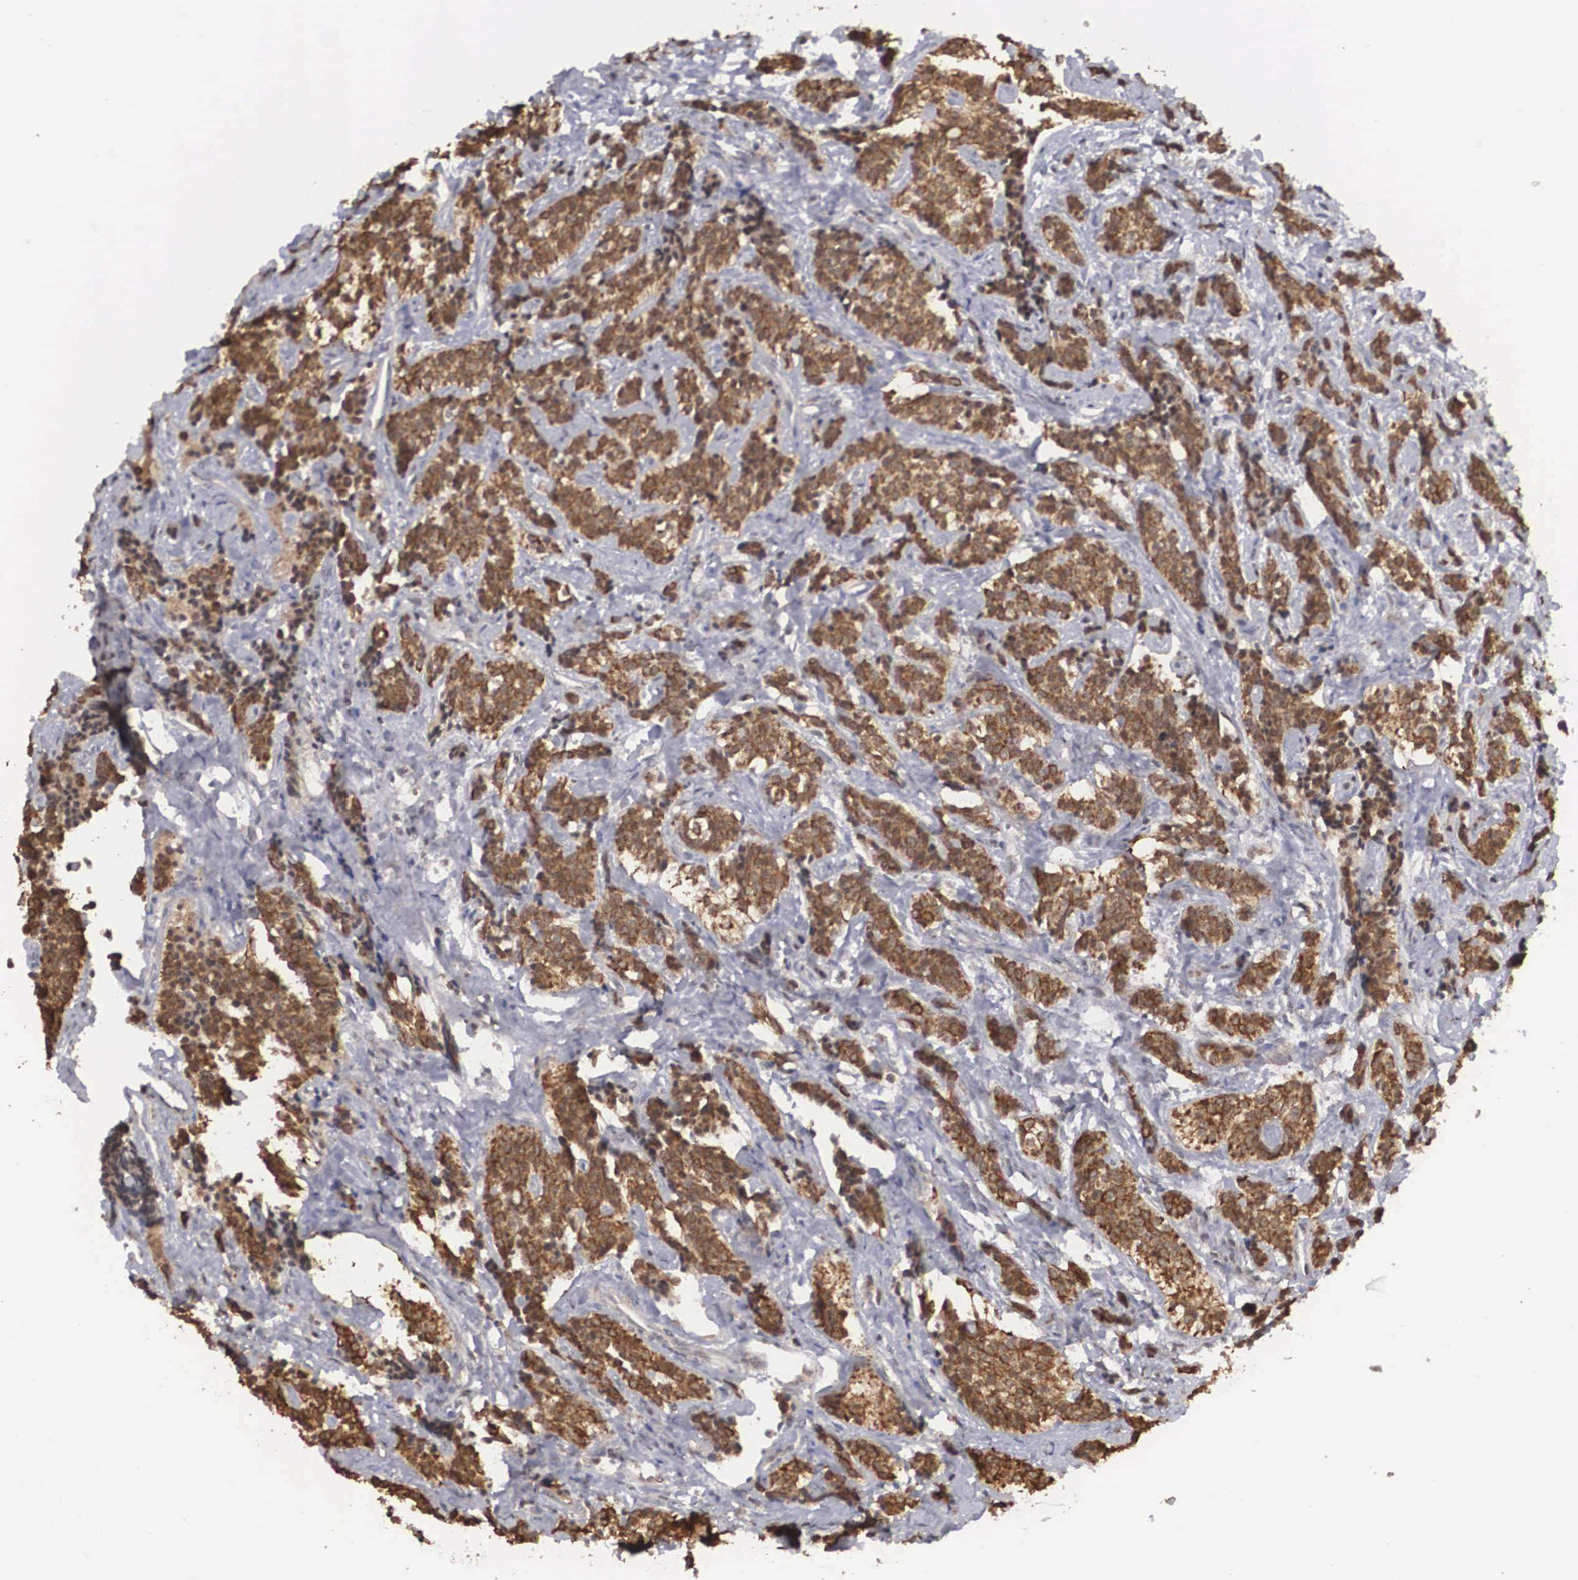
{"staining": {"intensity": "strong", "quantity": ">75%", "location": "cytoplasmic/membranous"}, "tissue": "carcinoid", "cell_type": "Tumor cells", "image_type": "cancer", "snomed": [{"axis": "morphology", "description": "Carcinoid, malignant, NOS"}, {"axis": "topography", "description": "Small intestine"}], "caption": "Carcinoid stained for a protein demonstrates strong cytoplasmic/membranous positivity in tumor cells.", "gene": "WDR89", "patient": {"sex": "male", "age": 63}}